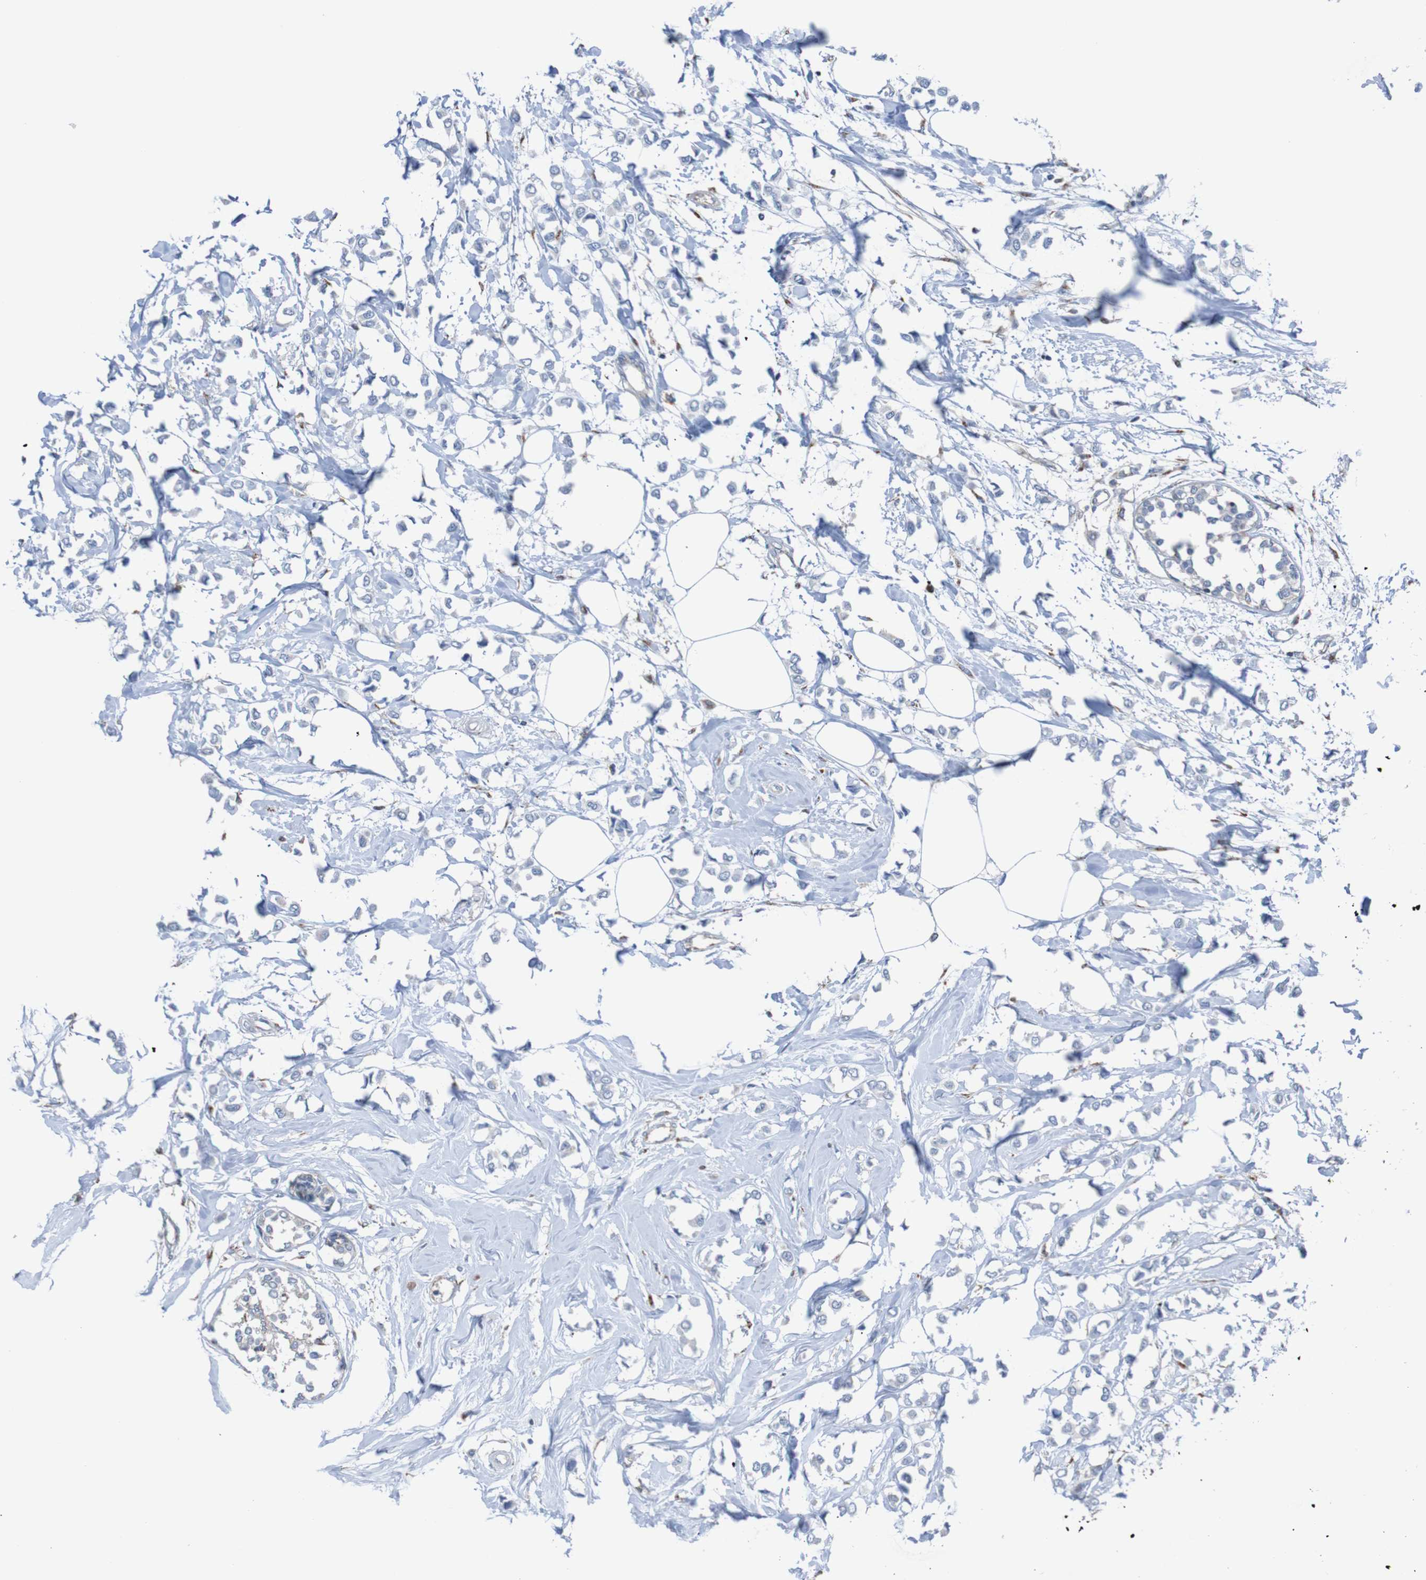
{"staining": {"intensity": "negative", "quantity": "none", "location": "none"}, "tissue": "breast cancer", "cell_type": "Tumor cells", "image_type": "cancer", "snomed": [{"axis": "morphology", "description": "Lobular carcinoma"}, {"axis": "topography", "description": "Breast"}], "caption": "There is no significant staining in tumor cells of breast cancer.", "gene": "MINAR1", "patient": {"sex": "female", "age": 51}}